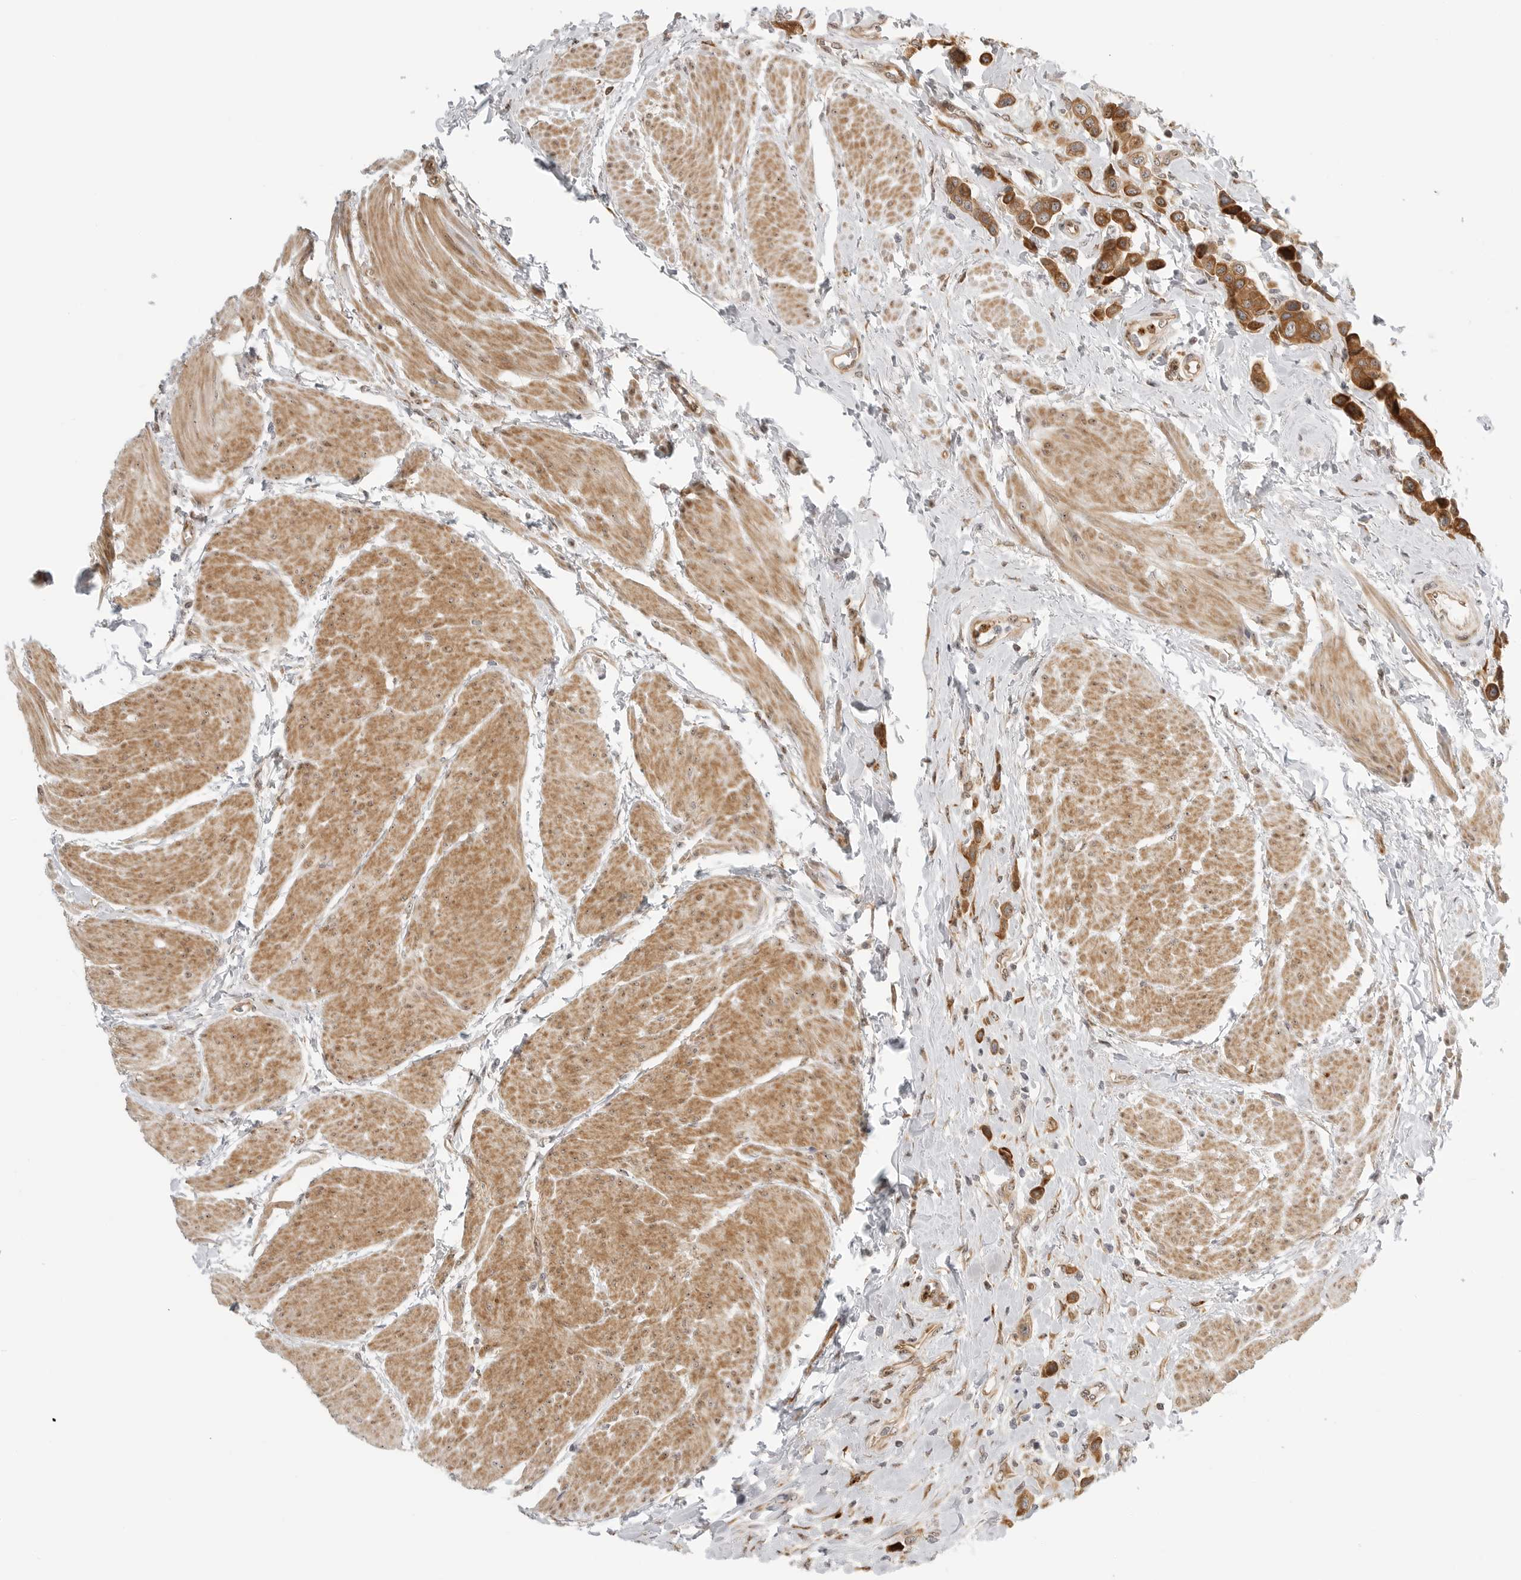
{"staining": {"intensity": "moderate", "quantity": ">75%", "location": "cytoplasmic/membranous"}, "tissue": "urothelial cancer", "cell_type": "Tumor cells", "image_type": "cancer", "snomed": [{"axis": "morphology", "description": "Urothelial carcinoma, High grade"}, {"axis": "topography", "description": "Urinary bladder"}], "caption": "A high-resolution histopathology image shows immunohistochemistry staining of urothelial cancer, which displays moderate cytoplasmic/membranous staining in about >75% of tumor cells.", "gene": "DSCC1", "patient": {"sex": "male", "age": 50}}